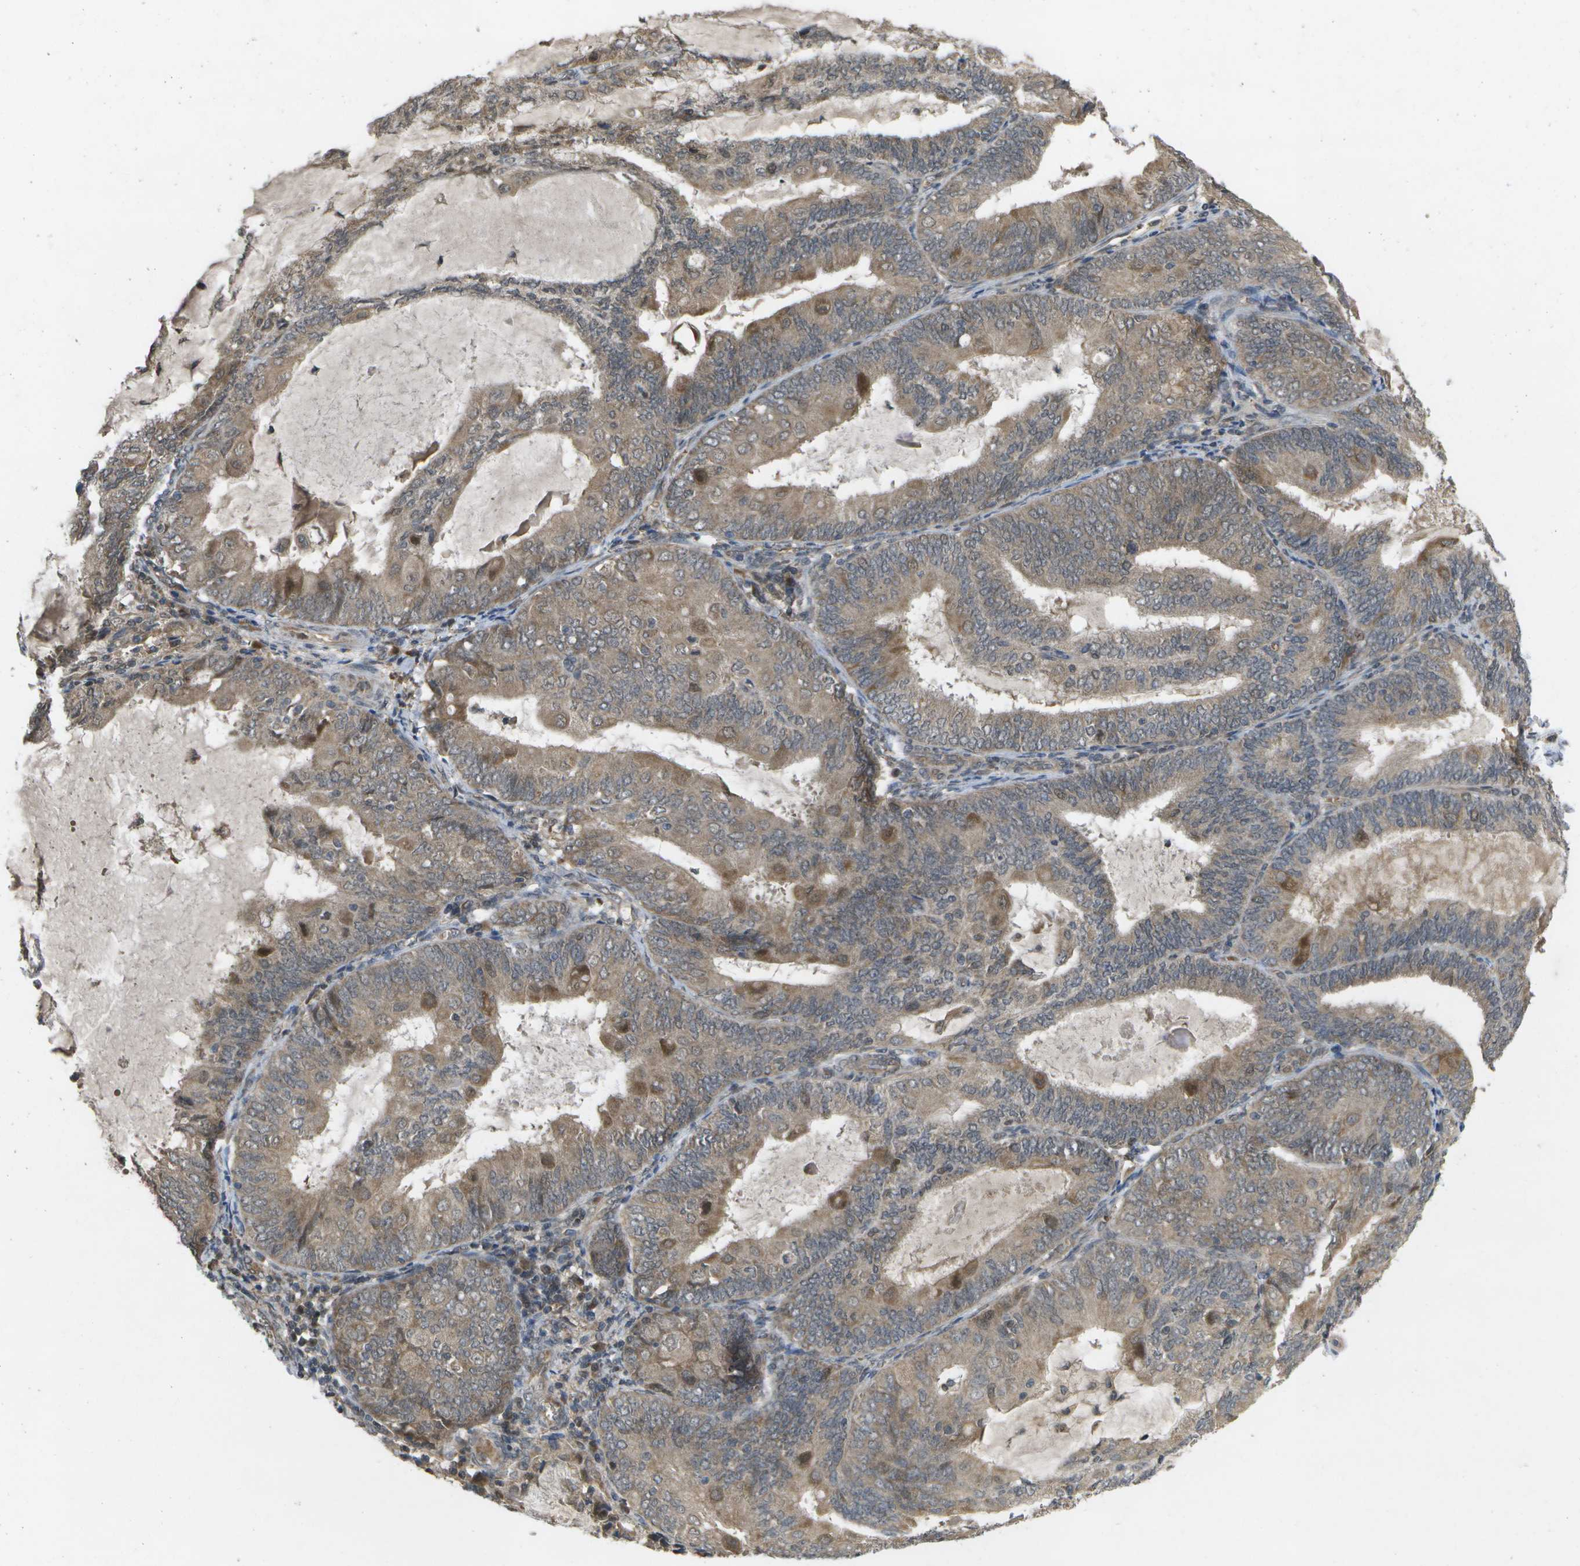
{"staining": {"intensity": "weak", "quantity": ">75%", "location": "cytoplasmic/membranous,nuclear"}, "tissue": "endometrial cancer", "cell_type": "Tumor cells", "image_type": "cancer", "snomed": [{"axis": "morphology", "description": "Adenocarcinoma, NOS"}, {"axis": "topography", "description": "Endometrium"}], "caption": "IHC (DAB (3,3'-diaminobenzidine)) staining of human endometrial cancer (adenocarcinoma) shows weak cytoplasmic/membranous and nuclear protein expression in approximately >75% of tumor cells. The protein is shown in brown color, while the nuclei are stained blue.", "gene": "ALAS1", "patient": {"sex": "female", "age": 81}}